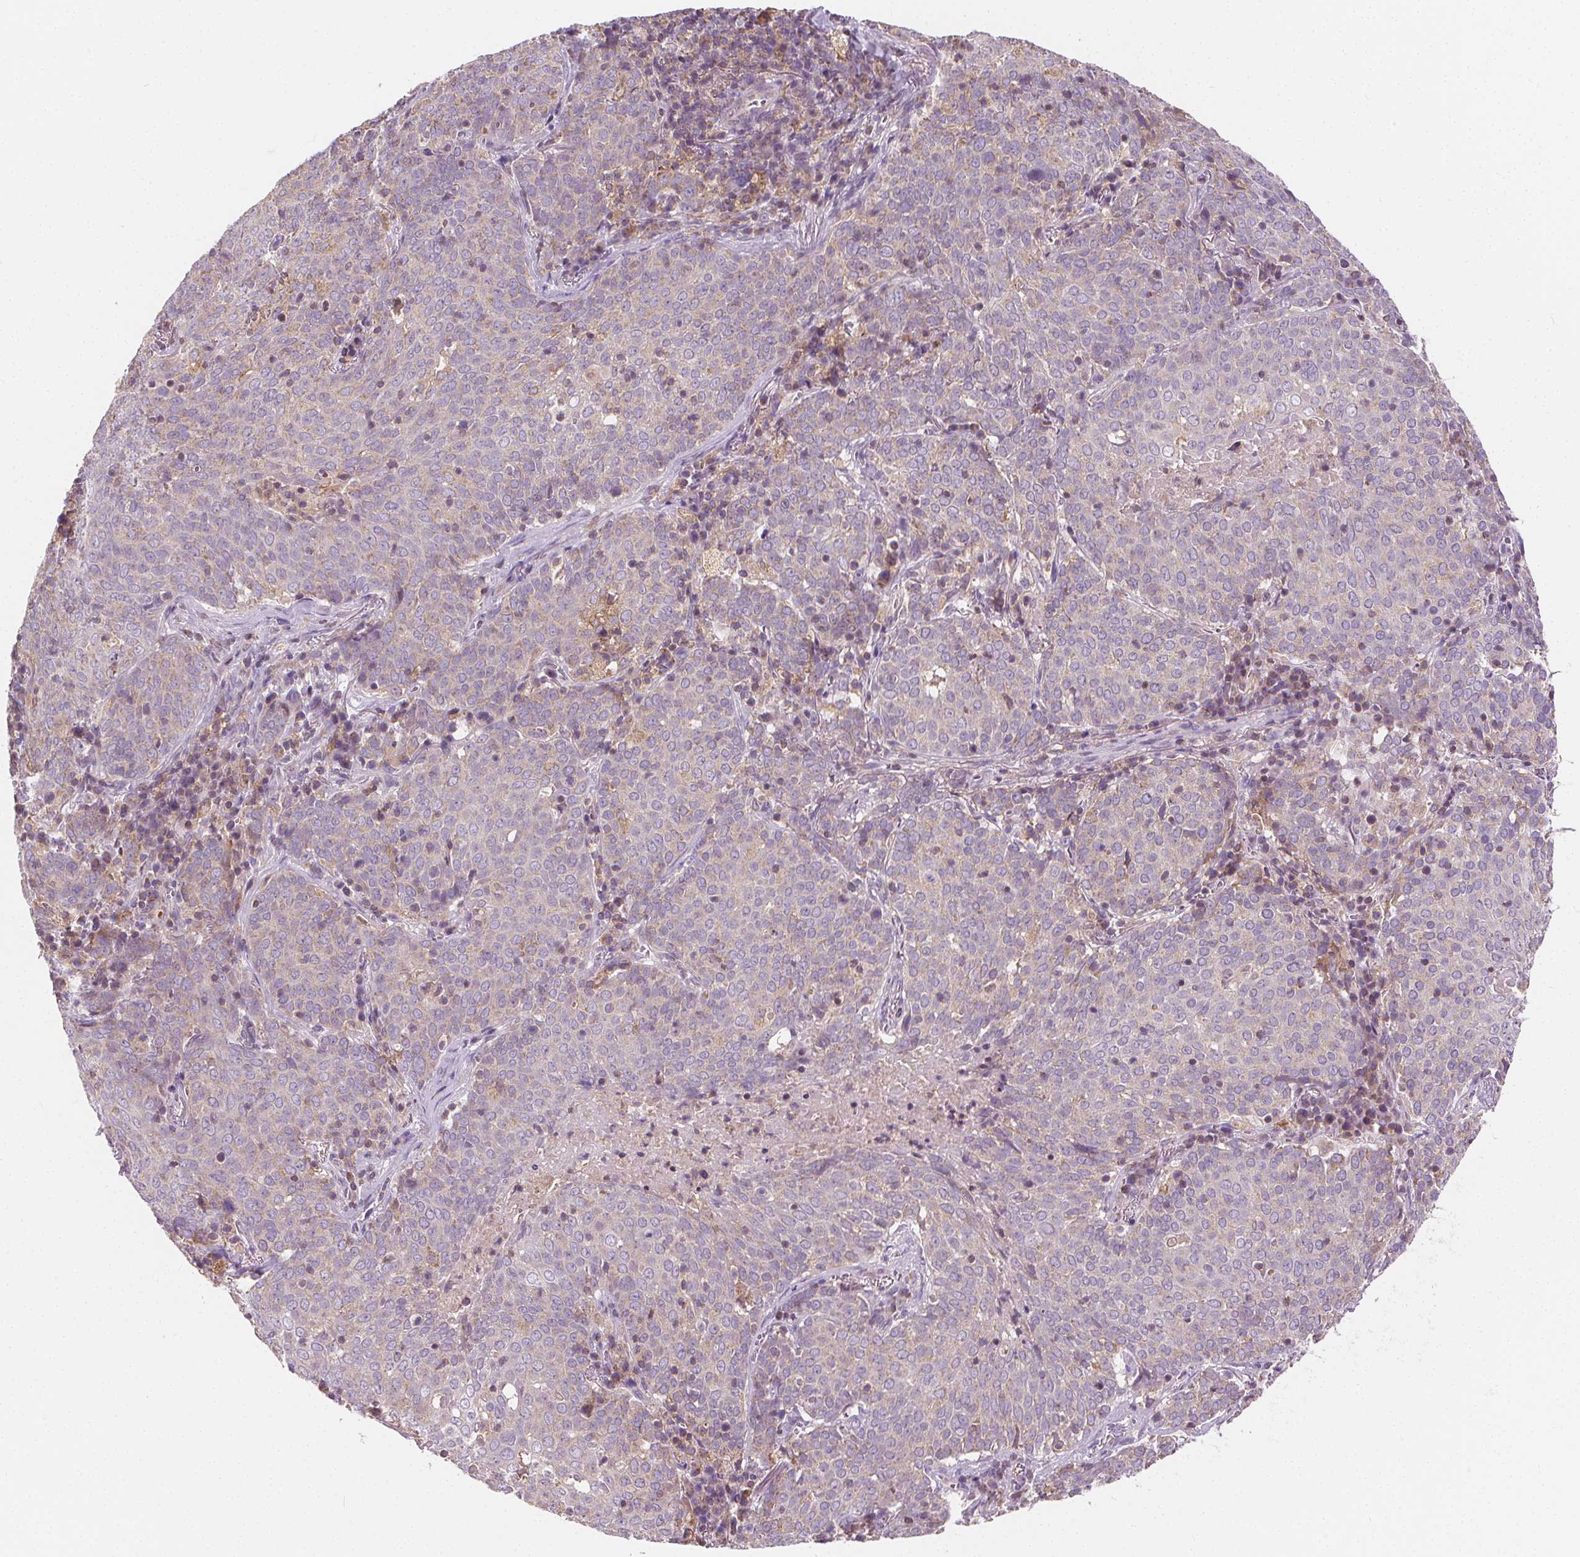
{"staining": {"intensity": "negative", "quantity": "none", "location": "none"}, "tissue": "lung cancer", "cell_type": "Tumor cells", "image_type": "cancer", "snomed": [{"axis": "morphology", "description": "Squamous cell carcinoma, NOS"}, {"axis": "topography", "description": "Lung"}], "caption": "IHC micrograph of human lung cancer stained for a protein (brown), which displays no positivity in tumor cells.", "gene": "RAB20", "patient": {"sex": "male", "age": 82}}